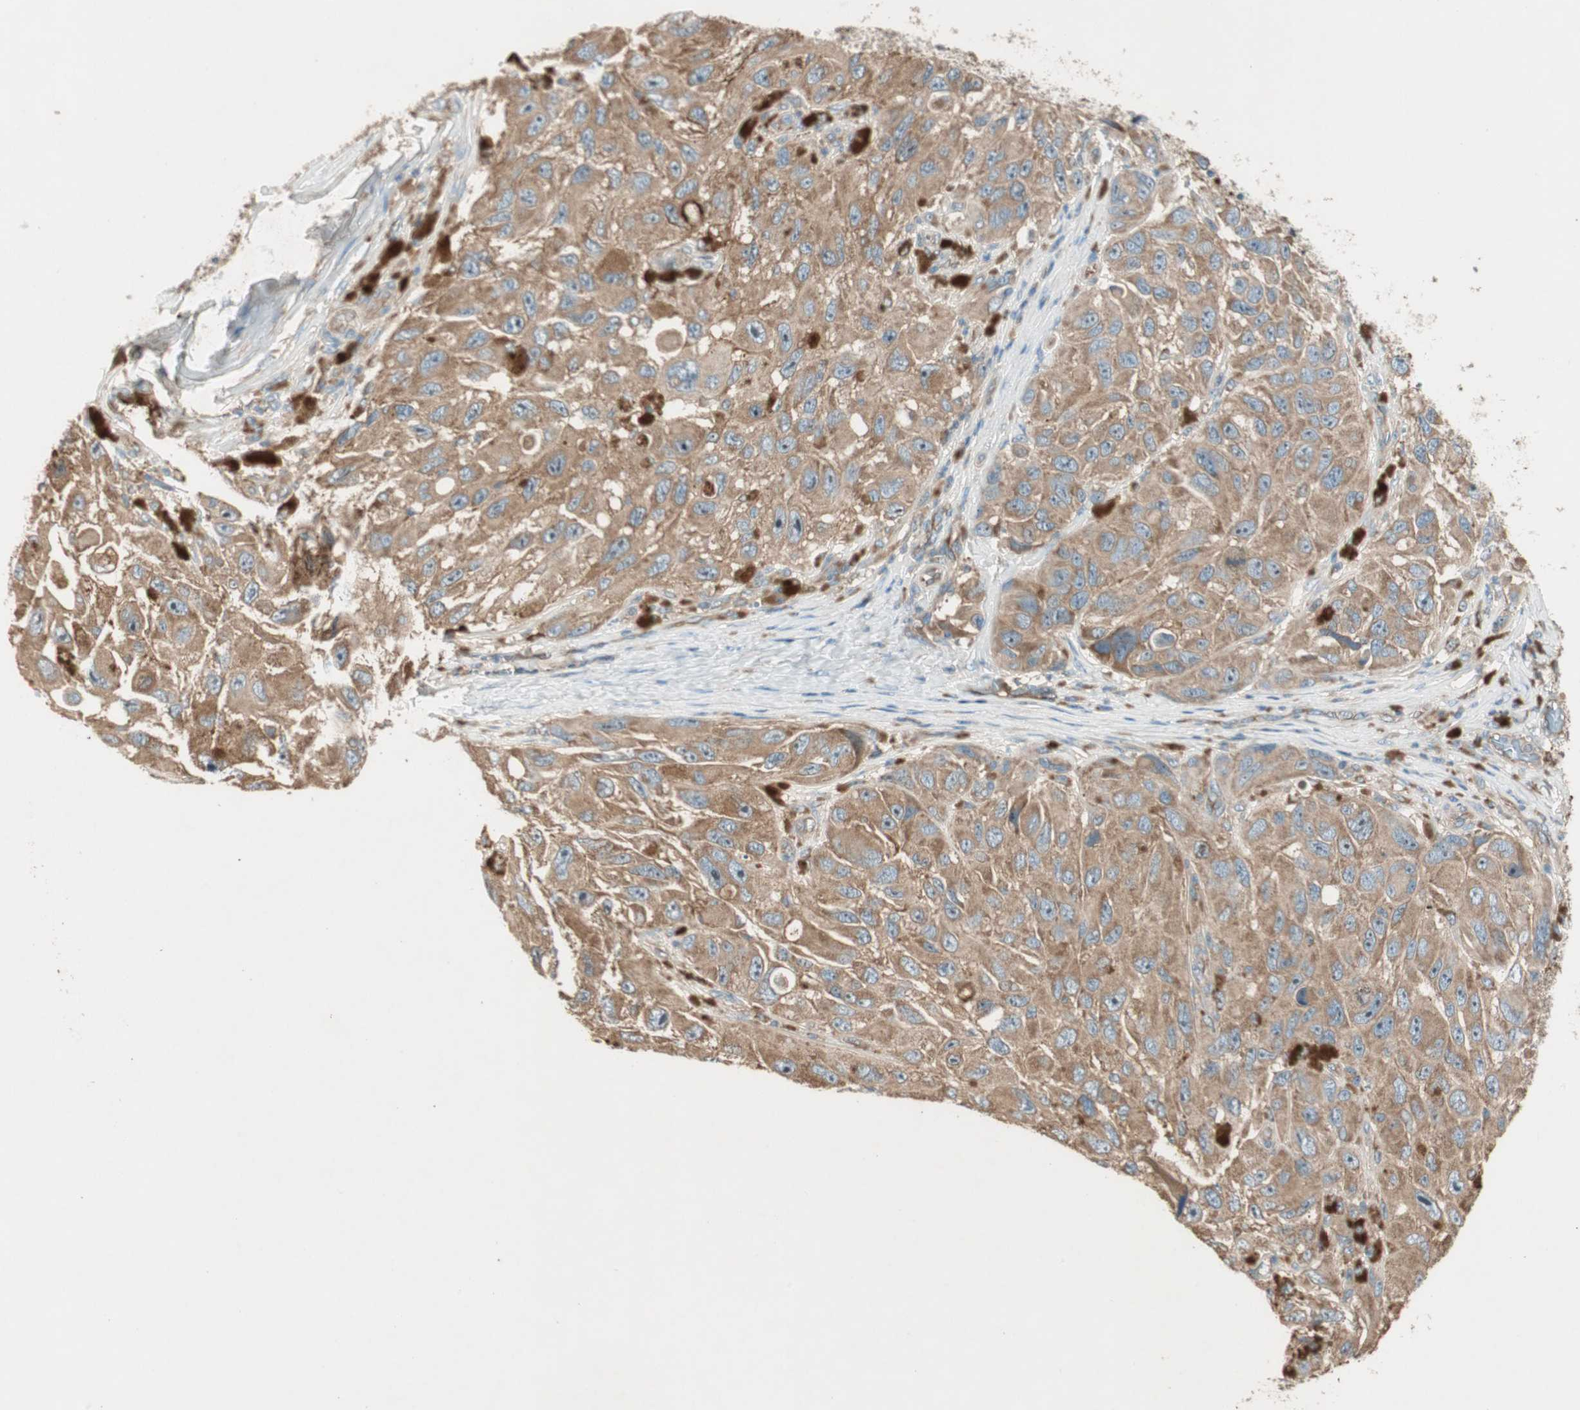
{"staining": {"intensity": "moderate", "quantity": ">75%", "location": "cytoplasmic/membranous"}, "tissue": "melanoma", "cell_type": "Tumor cells", "image_type": "cancer", "snomed": [{"axis": "morphology", "description": "Malignant melanoma, NOS"}, {"axis": "topography", "description": "Skin"}], "caption": "Protein analysis of melanoma tissue displays moderate cytoplasmic/membranous staining in about >75% of tumor cells.", "gene": "CC2D1A", "patient": {"sex": "female", "age": 73}}